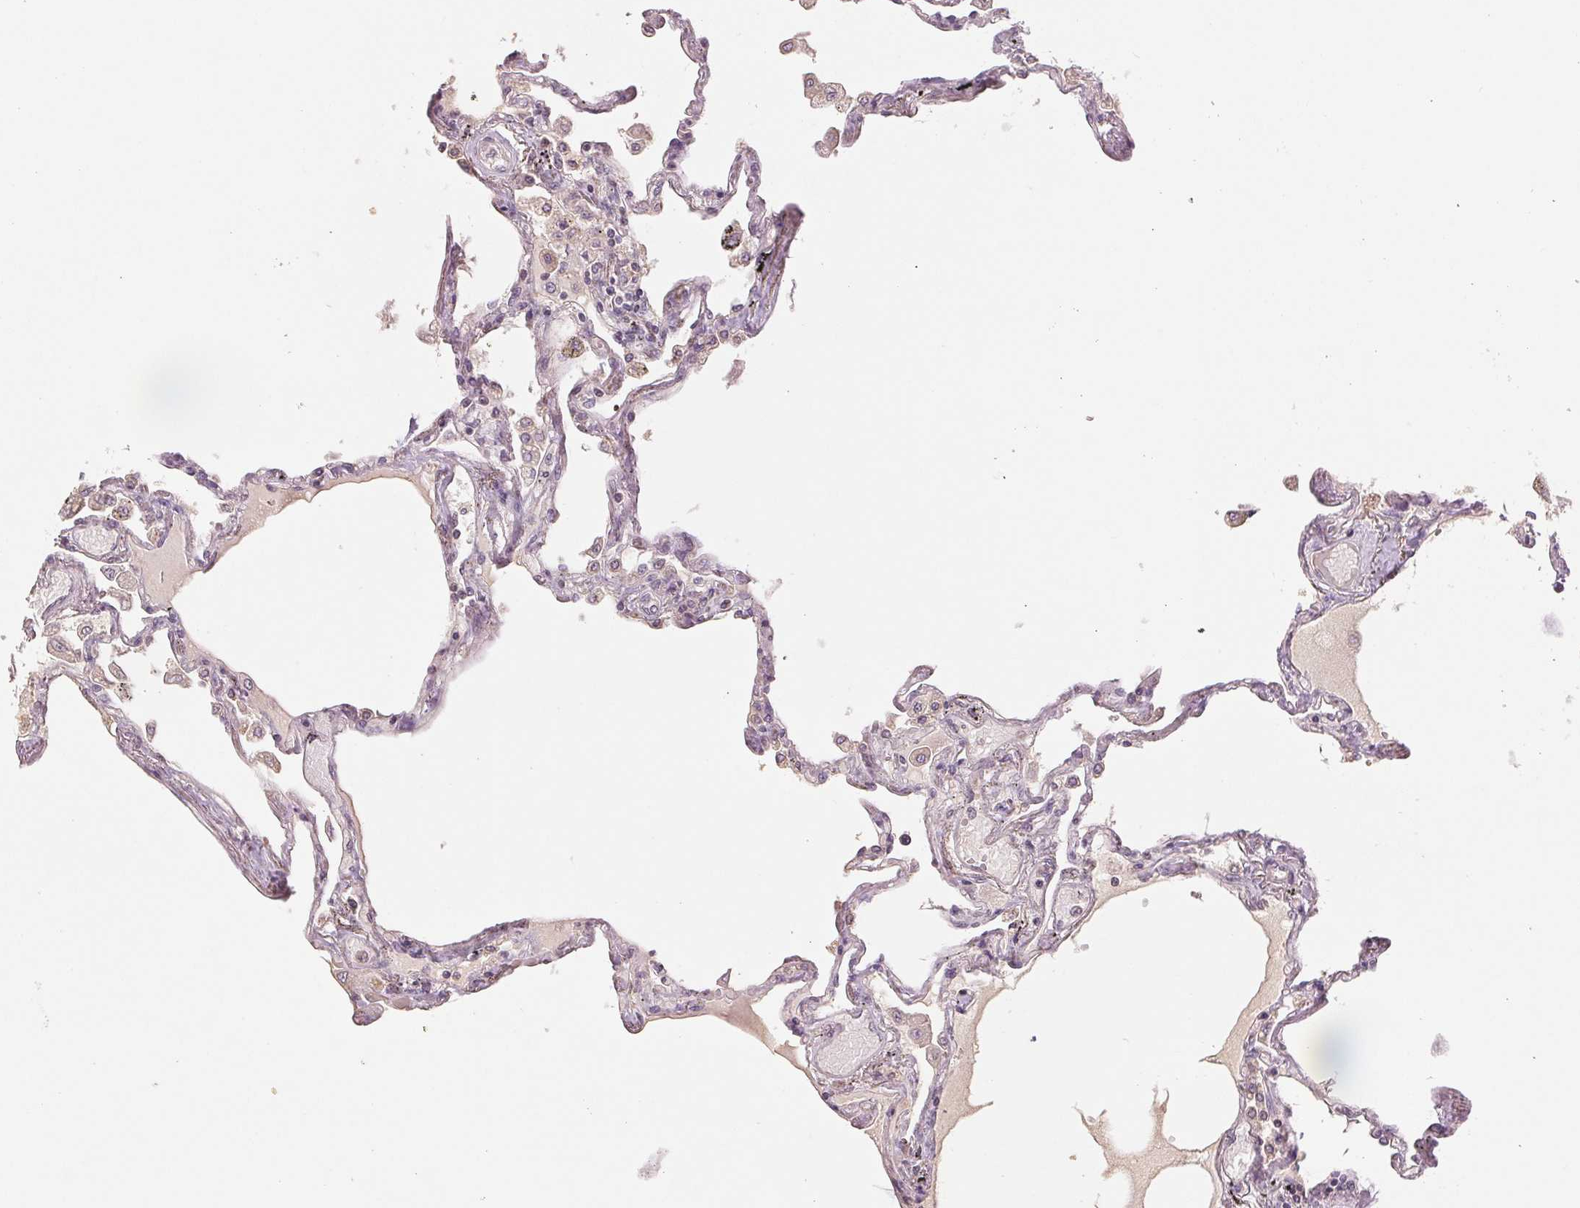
{"staining": {"intensity": "negative", "quantity": "none", "location": "none"}, "tissue": "lung", "cell_type": "Alveolar cells", "image_type": "normal", "snomed": [{"axis": "morphology", "description": "Normal tissue, NOS"}, {"axis": "morphology", "description": "Adenocarcinoma, NOS"}, {"axis": "topography", "description": "Cartilage tissue"}, {"axis": "topography", "description": "Lung"}], "caption": "An IHC histopathology image of benign lung is shown. There is no staining in alveolar cells of lung. (IHC, brightfield microscopy, high magnification).", "gene": "COX14", "patient": {"sex": "female", "age": 67}}